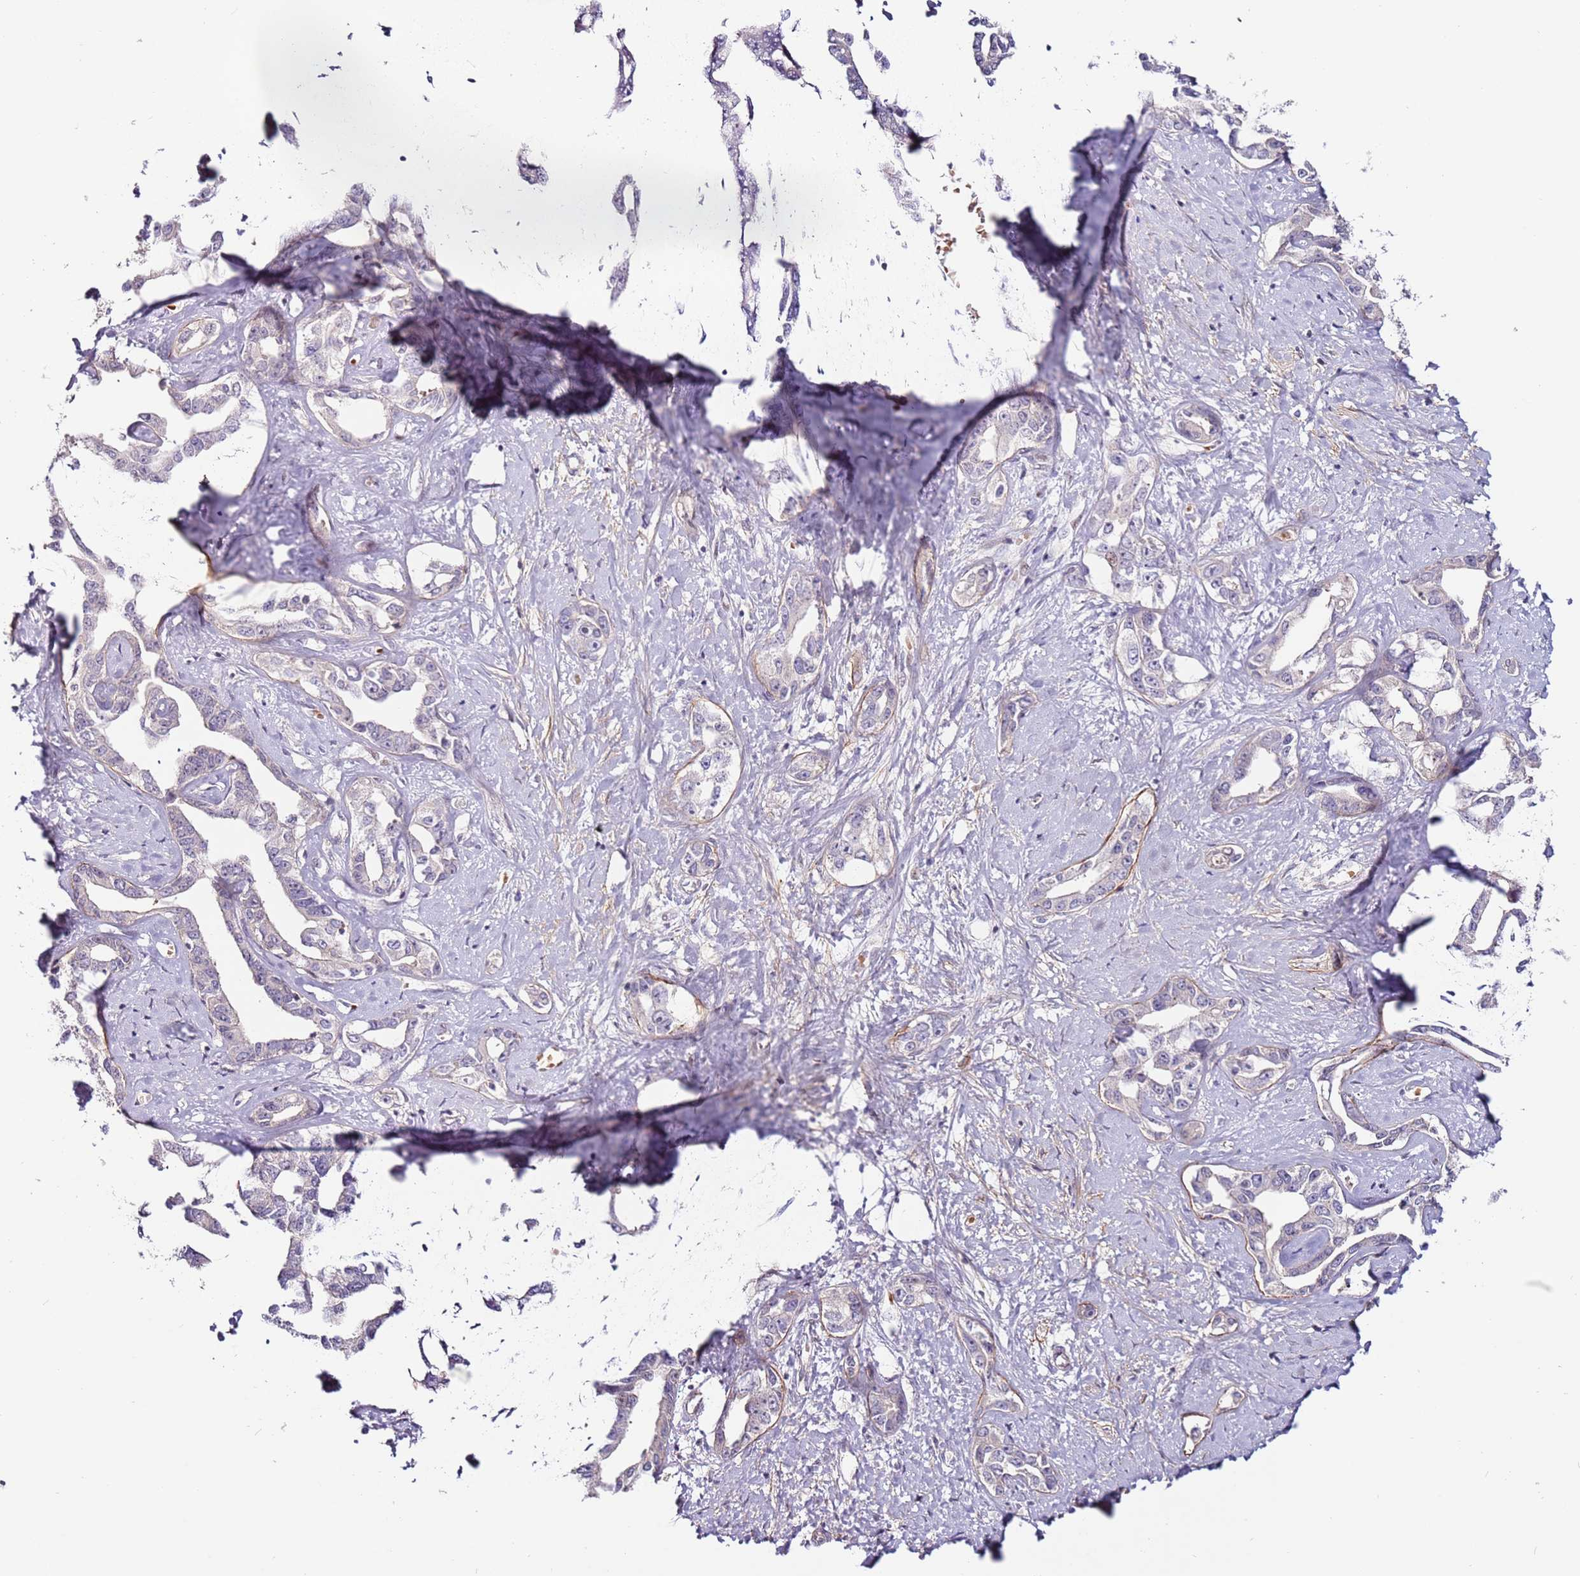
{"staining": {"intensity": "negative", "quantity": "none", "location": "none"}, "tissue": "liver cancer", "cell_type": "Tumor cells", "image_type": "cancer", "snomed": [{"axis": "morphology", "description": "Cholangiocarcinoma"}, {"axis": "topography", "description": "Liver"}], "caption": "IHC image of neoplastic tissue: human cholangiocarcinoma (liver) stained with DAB (3,3'-diaminobenzidine) demonstrates no significant protein positivity in tumor cells.", "gene": "MTG2", "patient": {"sex": "male", "age": 59}}